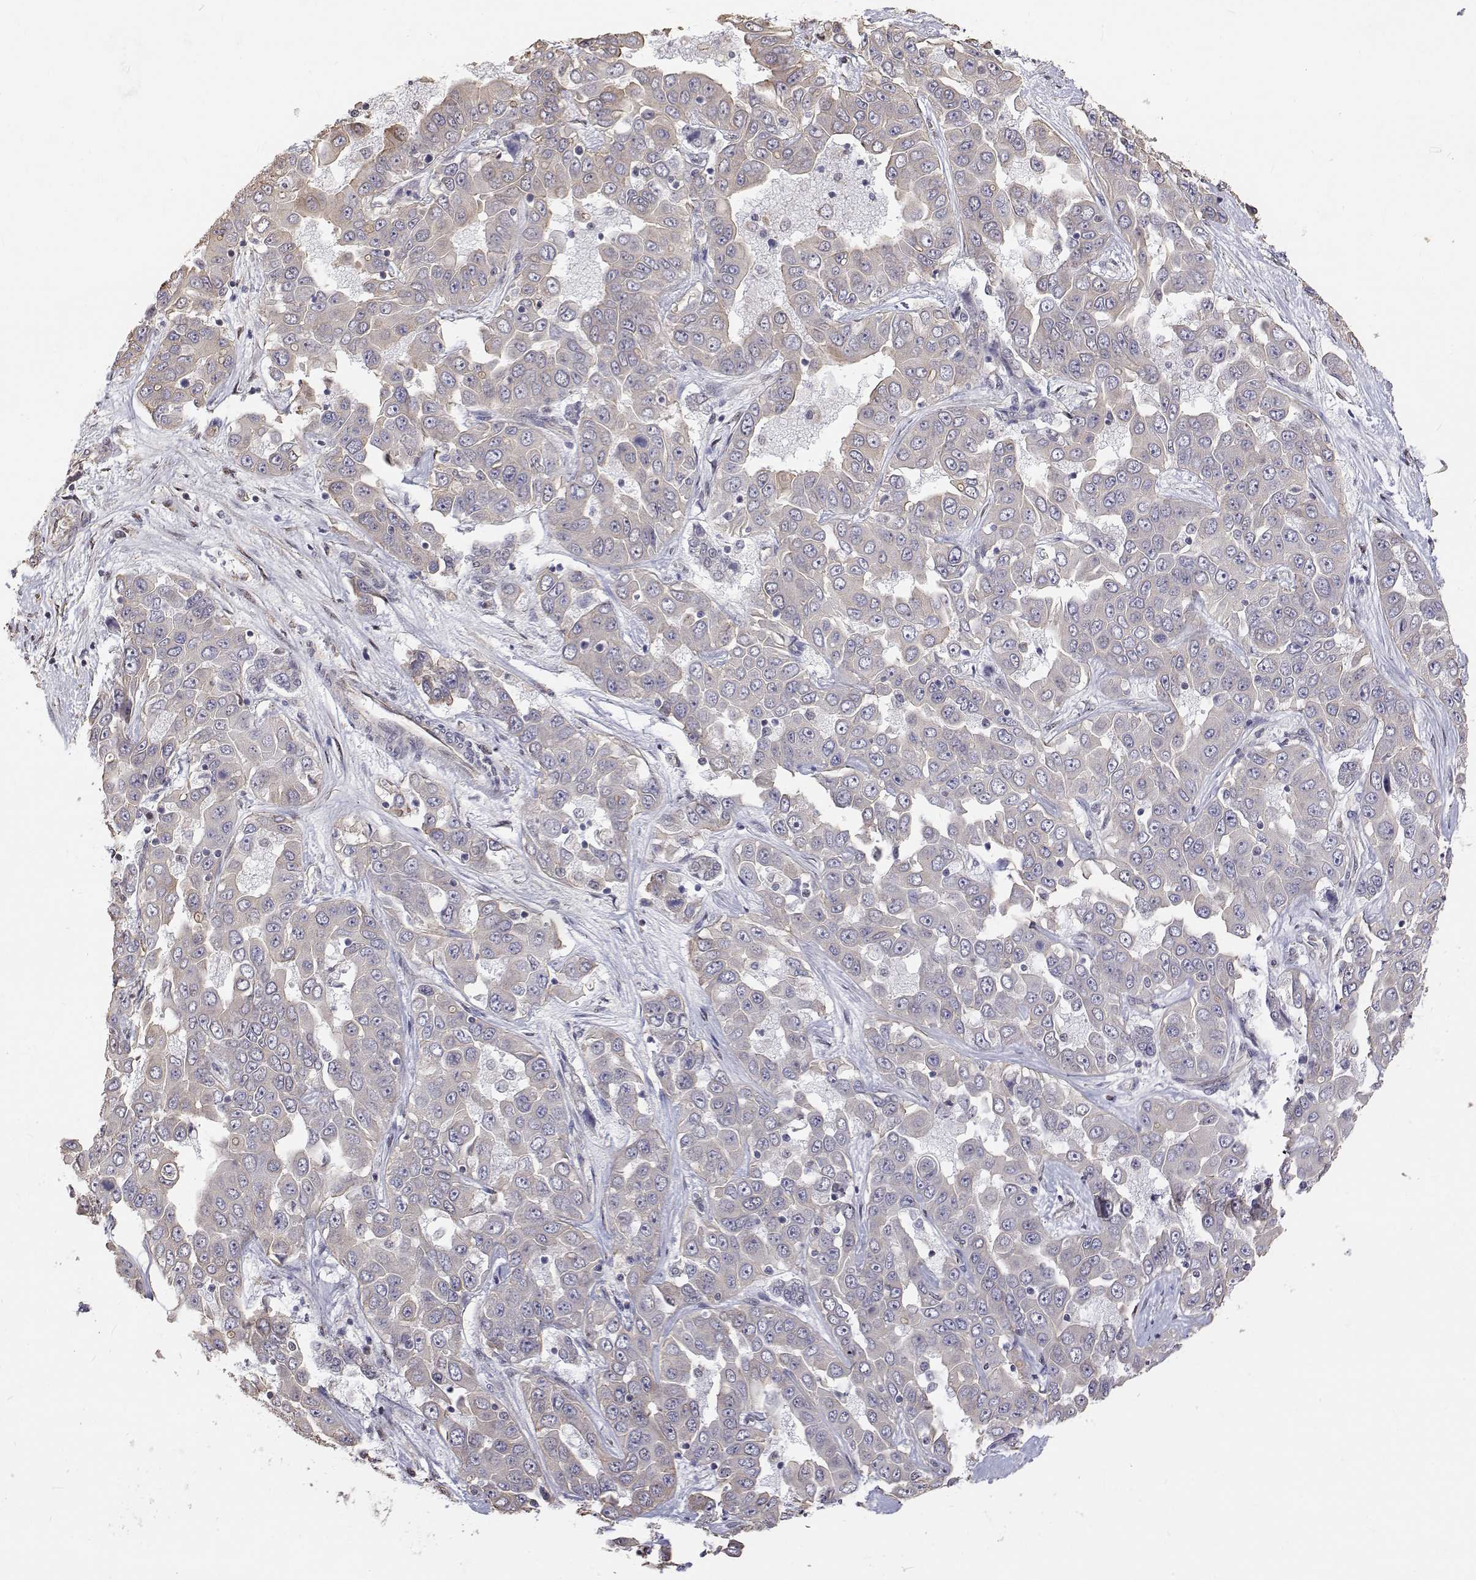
{"staining": {"intensity": "negative", "quantity": "none", "location": "none"}, "tissue": "liver cancer", "cell_type": "Tumor cells", "image_type": "cancer", "snomed": [{"axis": "morphology", "description": "Cholangiocarcinoma"}, {"axis": "topography", "description": "Liver"}], "caption": "Immunohistochemistry (IHC) of human cholangiocarcinoma (liver) reveals no positivity in tumor cells. (Brightfield microscopy of DAB (3,3'-diaminobenzidine) IHC at high magnification).", "gene": "GSDMA", "patient": {"sex": "female", "age": 52}}